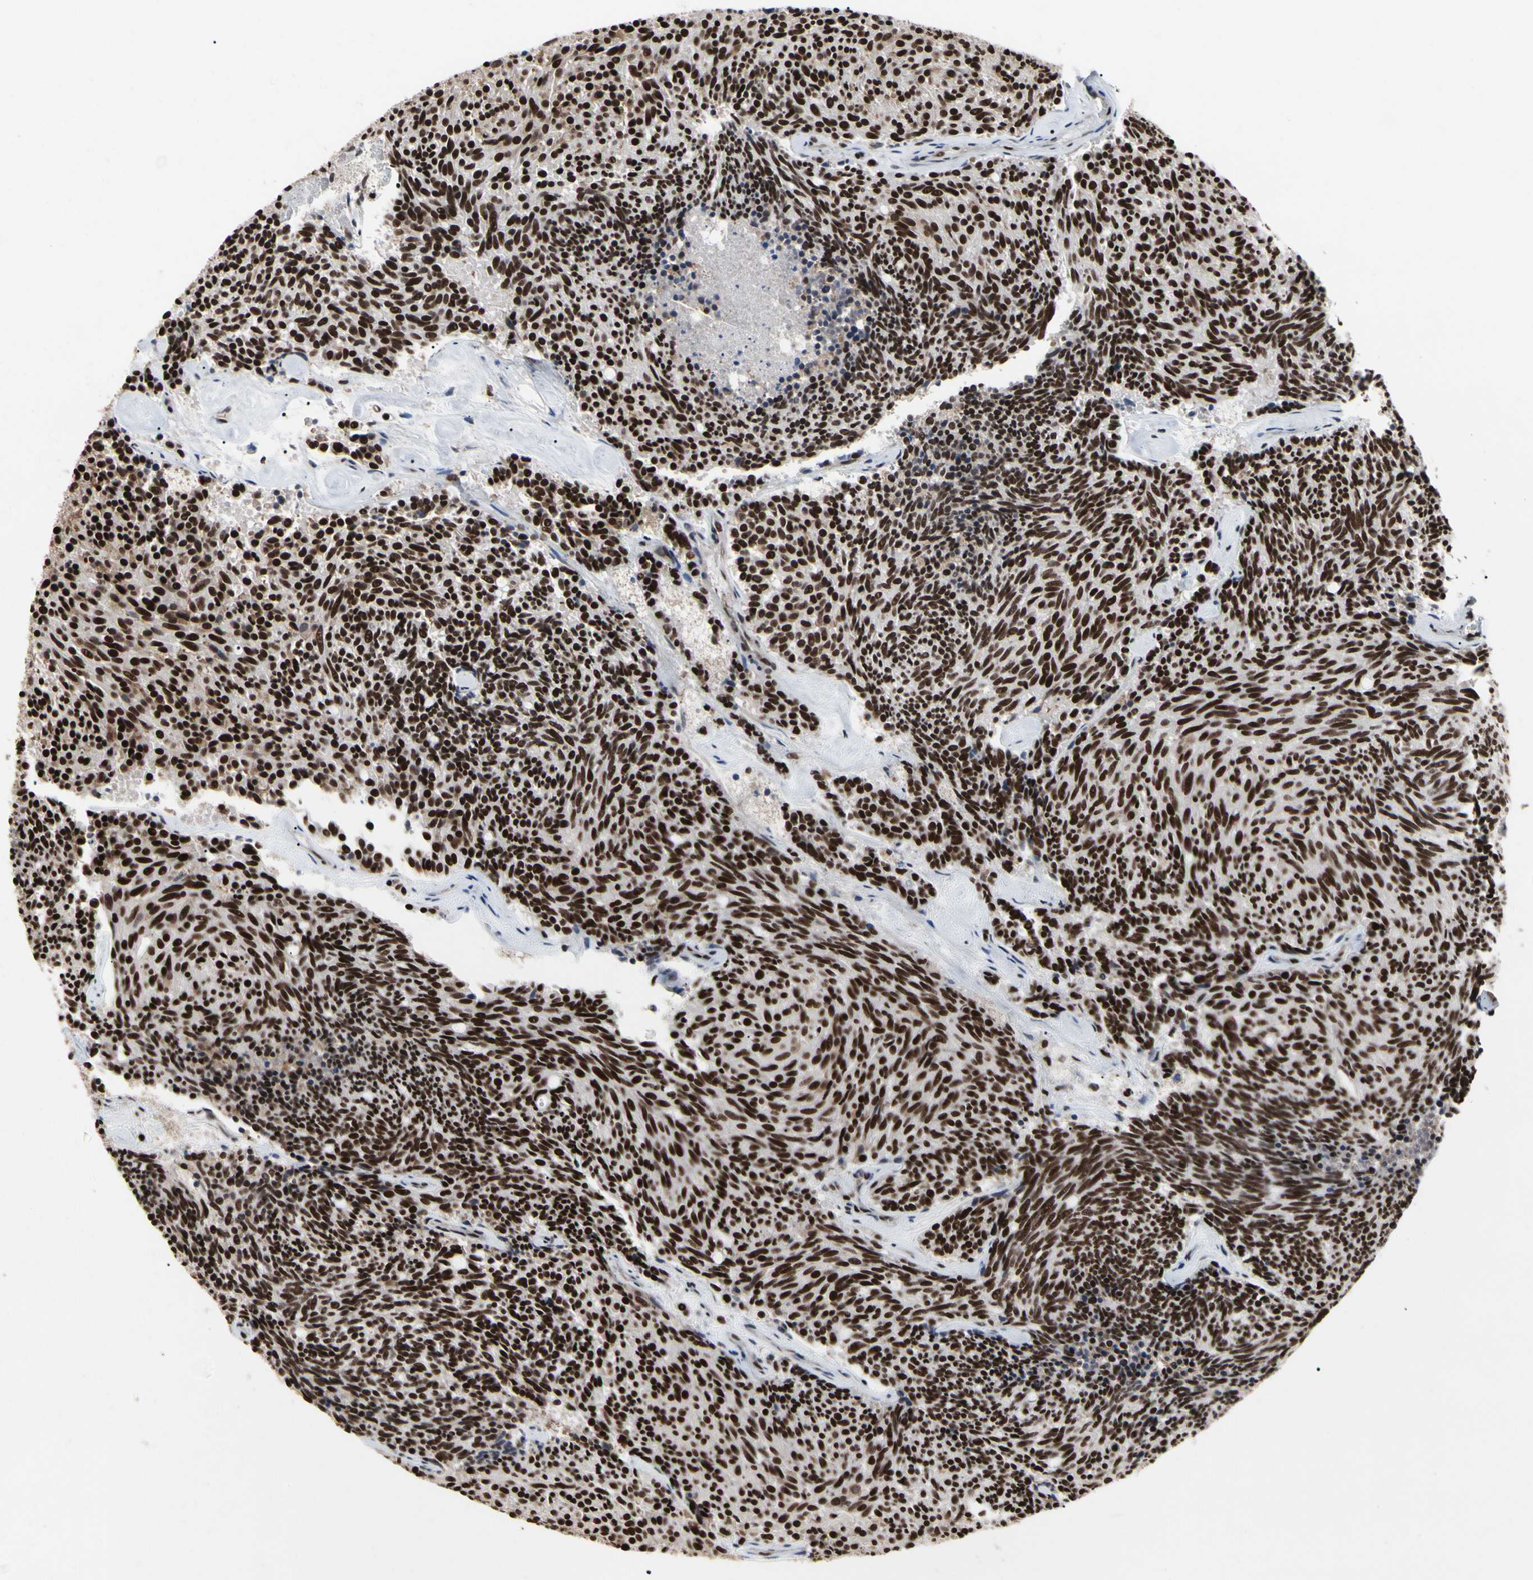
{"staining": {"intensity": "strong", "quantity": ">75%", "location": "nuclear"}, "tissue": "carcinoid", "cell_type": "Tumor cells", "image_type": "cancer", "snomed": [{"axis": "morphology", "description": "Carcinoid, malignant, NOS"}, {"axis": "topography", "description": "Pancreas"}], "caption": "Protein expression analysis of malignant carcinoid exhibits strong nuclear expression in approximately >75% of tumor cells.", "gene": "FAM98B", "patient": {"sex": "female", "age": 54}}